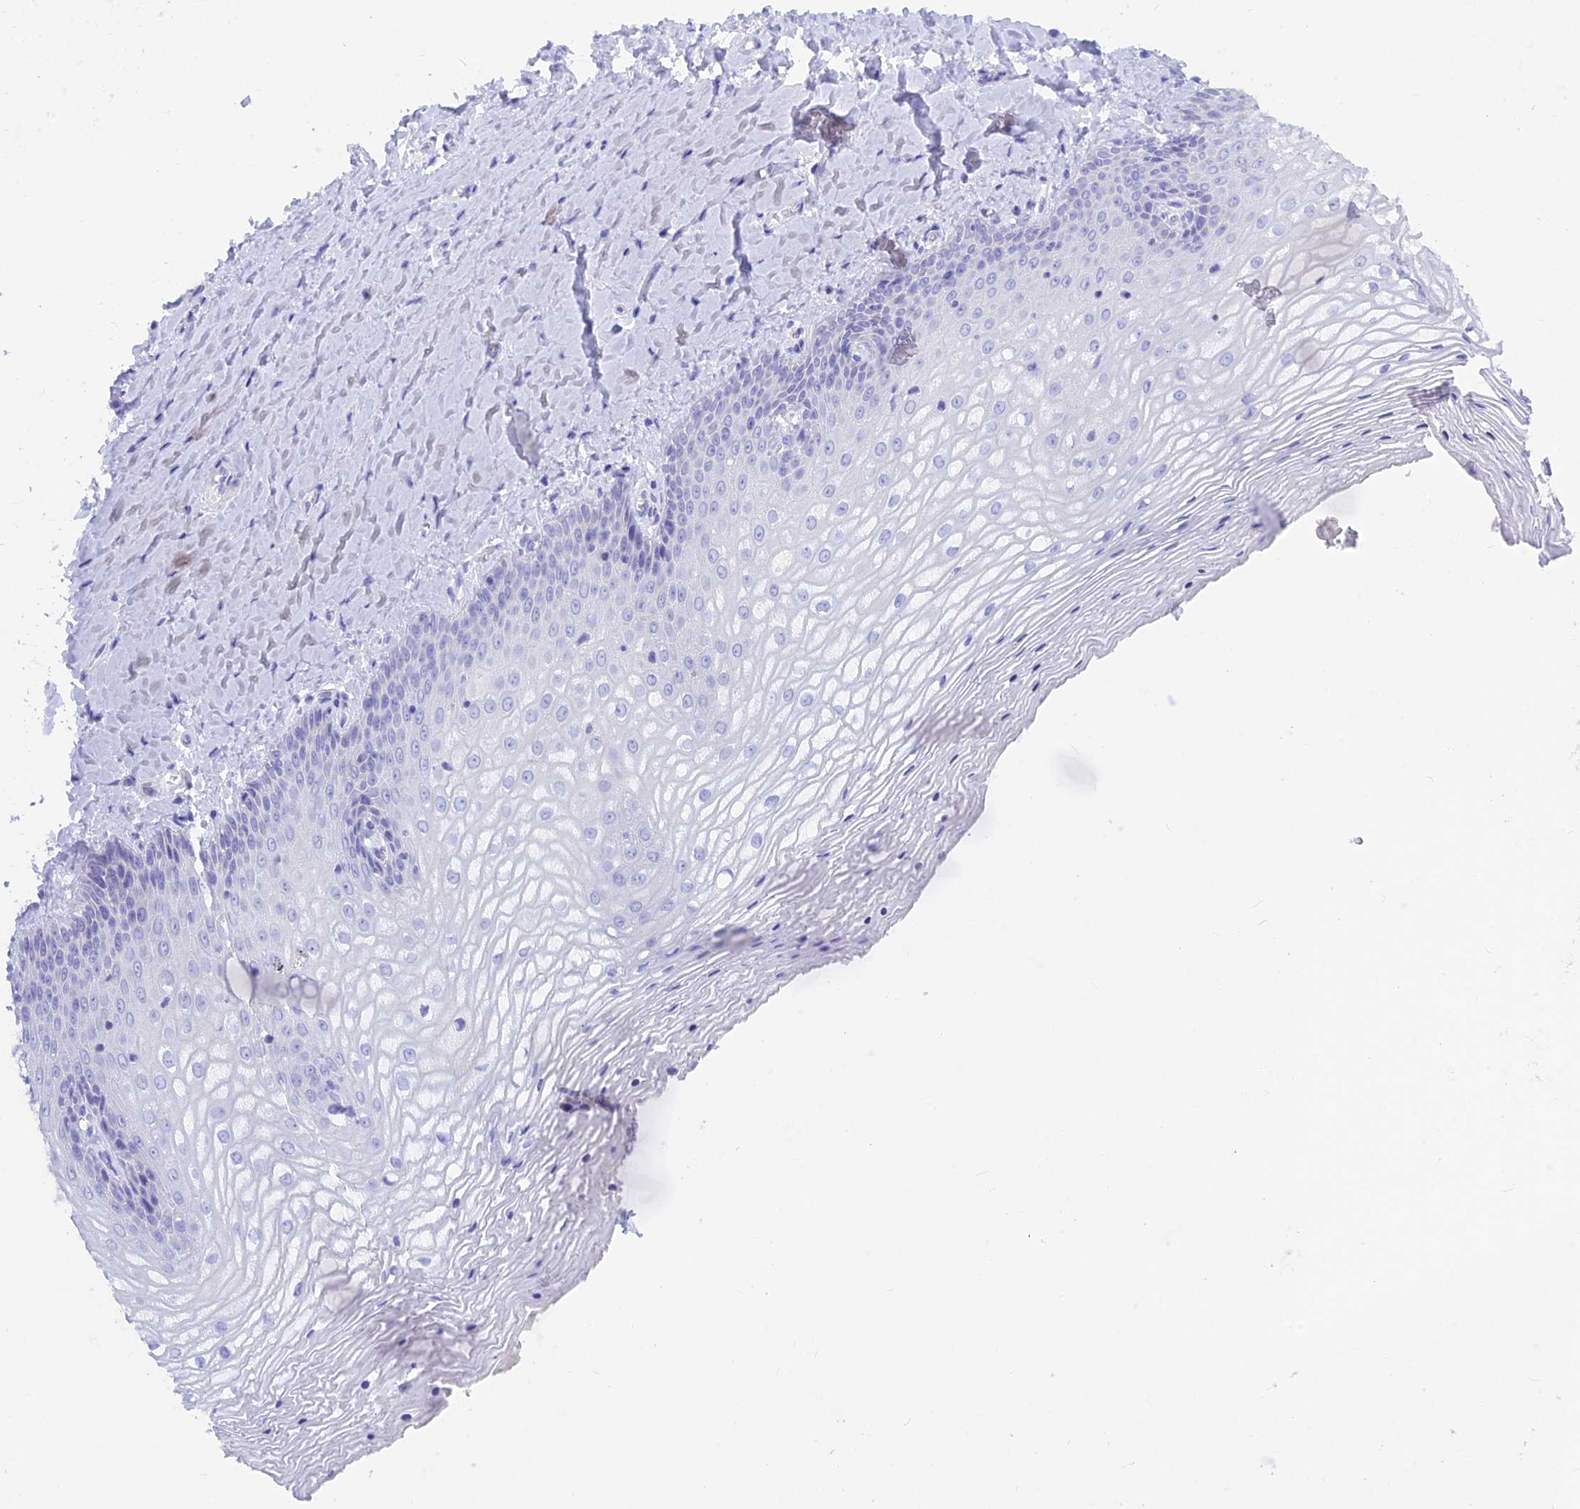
{"staining": {"intensity": "negative", "quantity": "none", "location": "none"}, "tissue": "vagina", "cell_type": "Squamous epithelial cells", "image_type": "normal", "snomed": [{"axis": "morphology", "description": "Normal tissue, NOS"}, {"axis": "topography", "description": "Vagina"}], "caption": "An immunohistochemistry (IHC) image of unremarkable vagina is shown. There is no staining in squamous epithelial cells of vagina. (Stains: DAB immunohistochemistry (IHC) with hematoxylin counter stain, Microscopy: brightfield microscopy at high magnification).", "gene": "SNTN", "patient": {"sex": "female", "age": 65}}